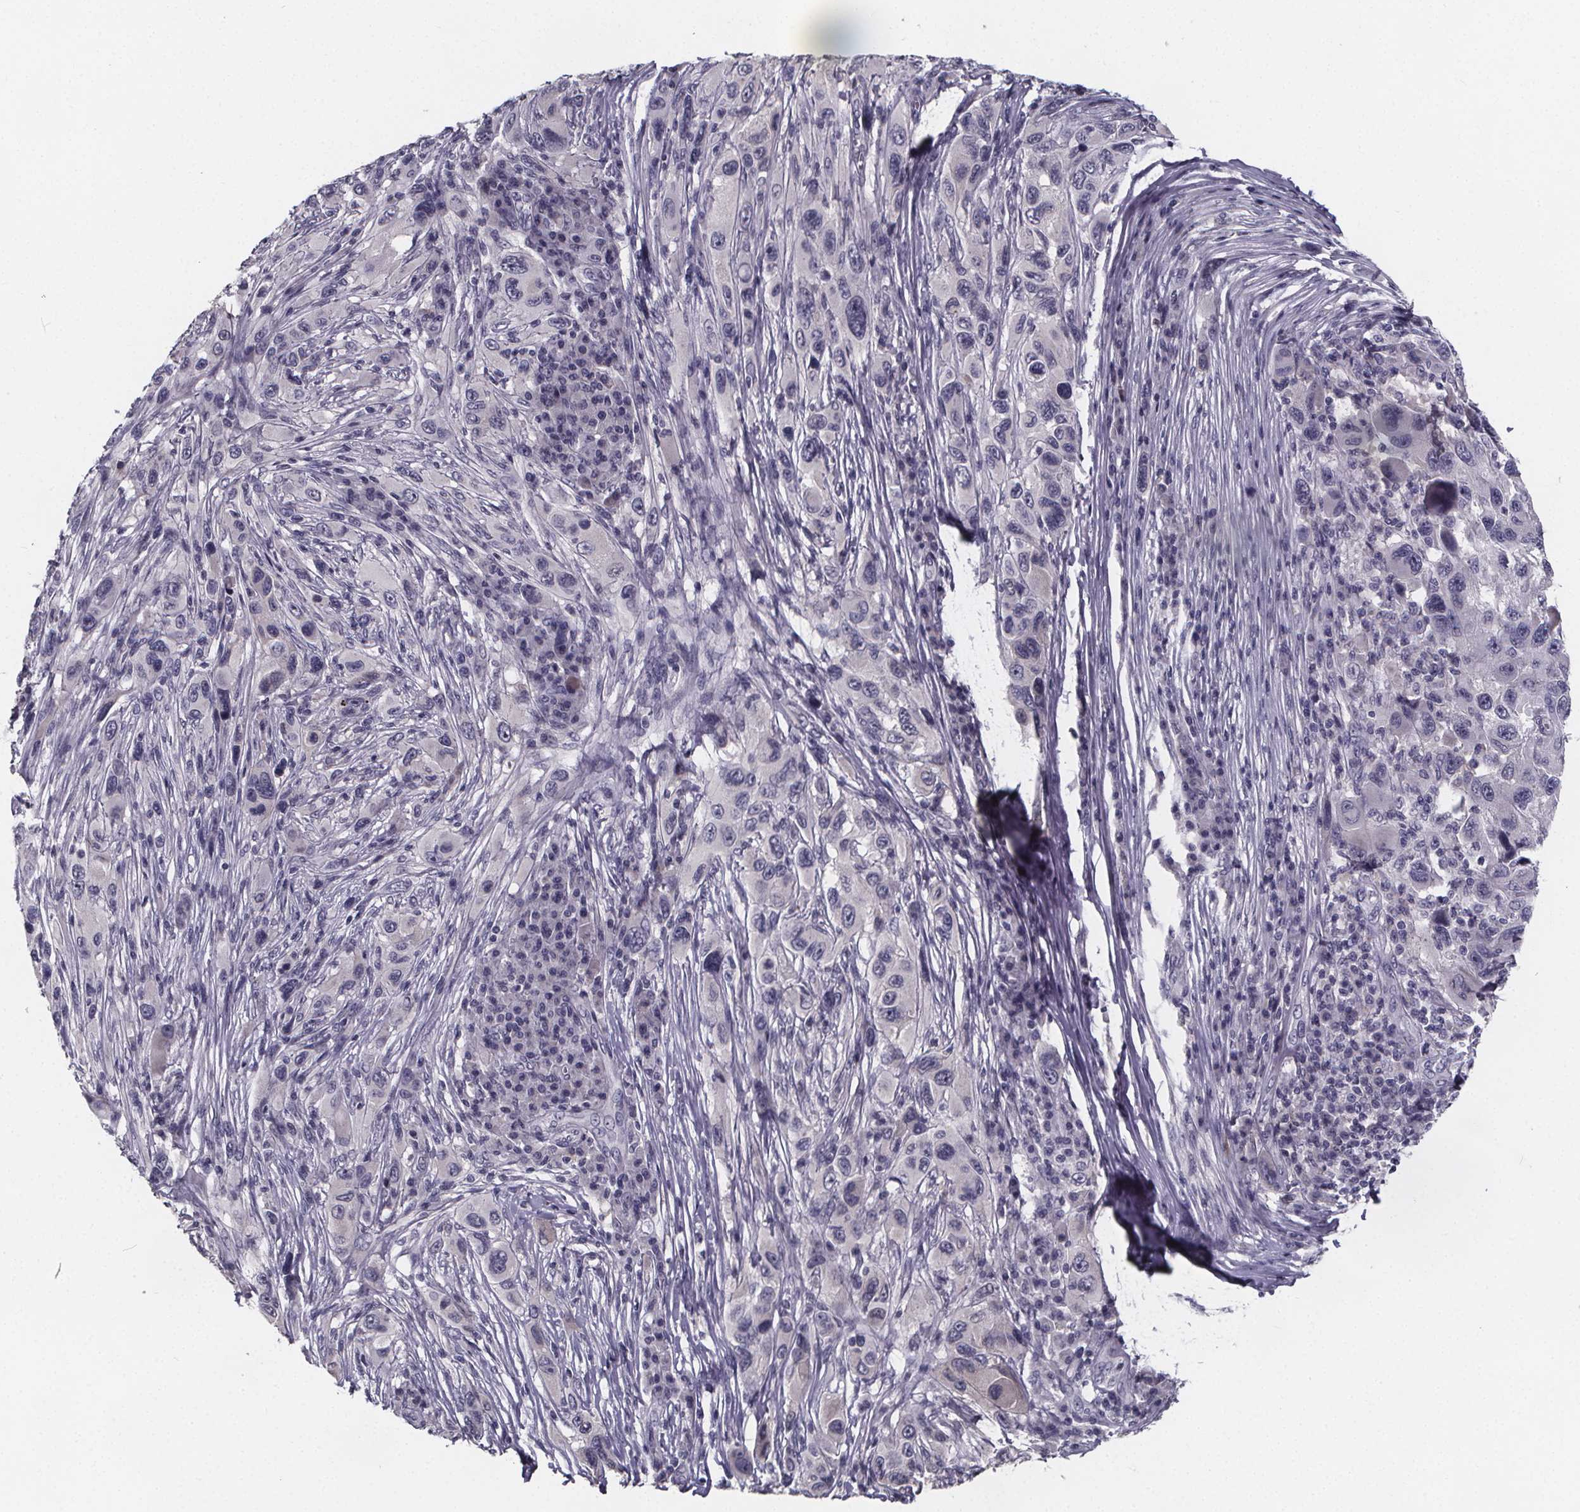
{"staining": {"intensity": "negative", "quantity": "none", "location": "none"}, "tissue": "melanoma", "cell_type": "Tumor cells", "image_type": "cancer", "snomed": [{"axis": "morphology", "description": "Malignant melanoma, NOS"}, {"axis": "topography", "description": "Skin"}], "caption": "IHC micrograph of melanoma stained for a protein (brown), which displays no expression in tumor cells.", "gene": "AGT", "patient": {"sex": "male", "age": 53}}